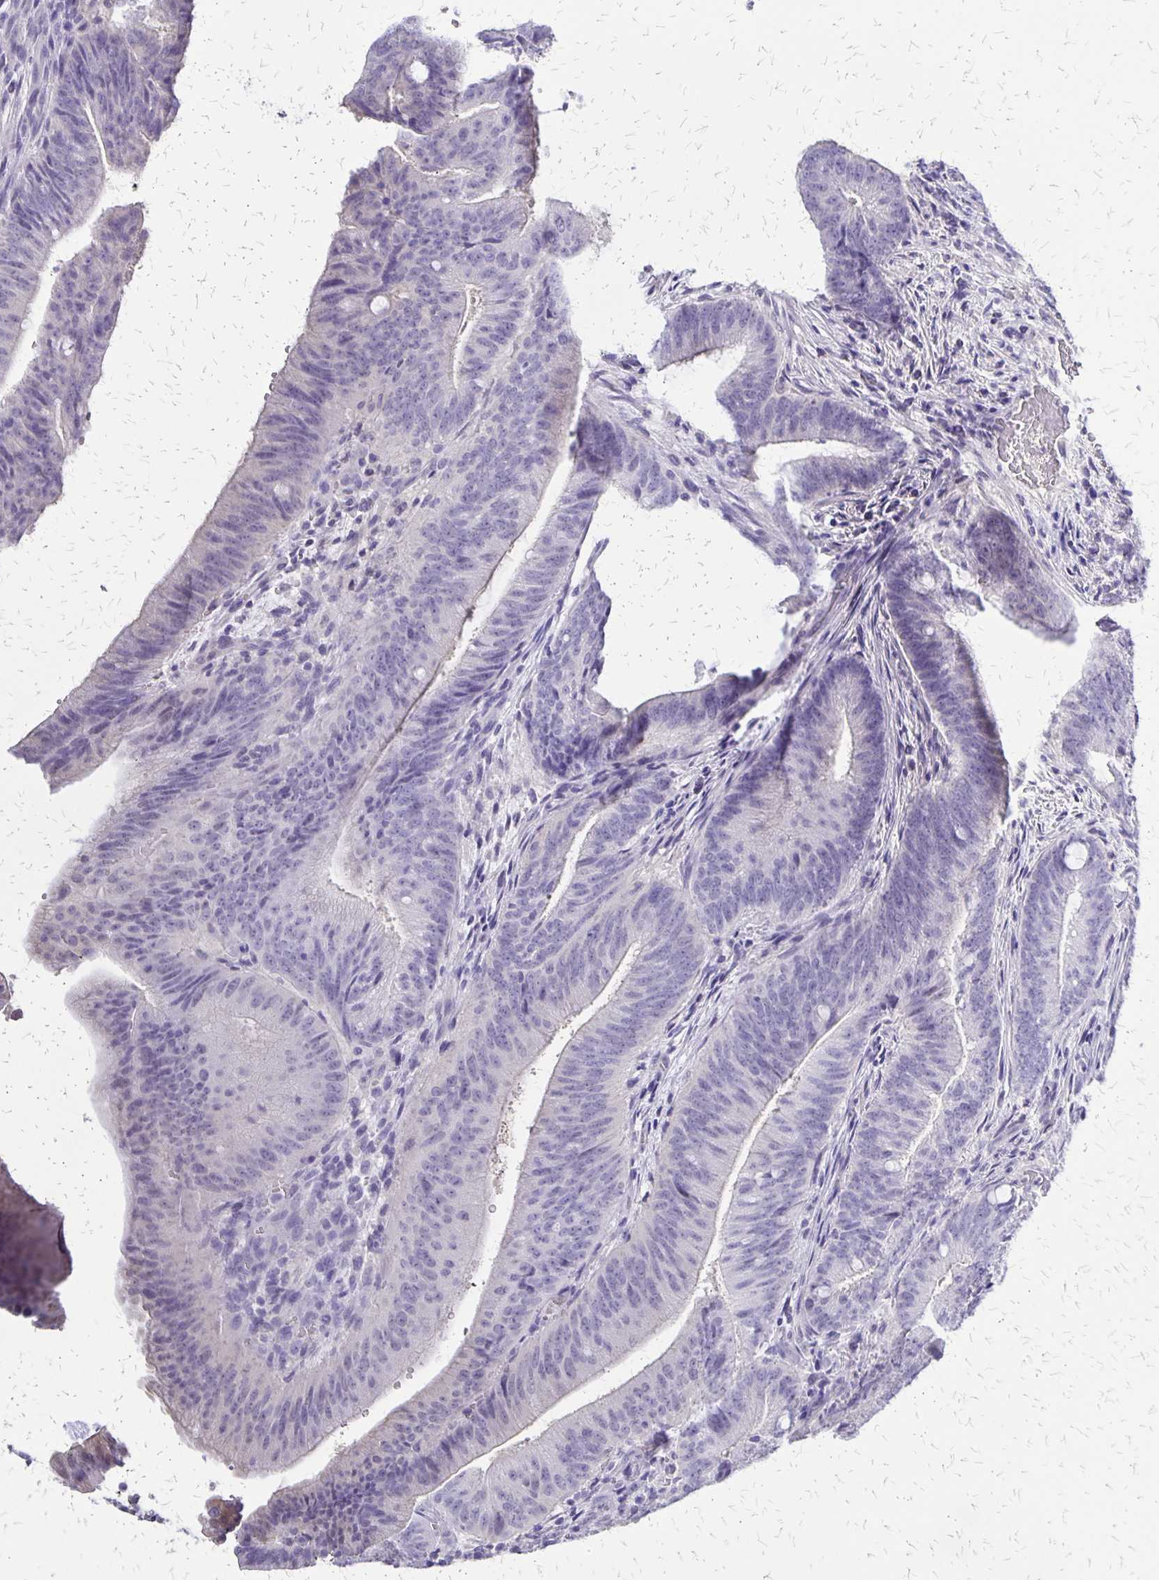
{"staining": {"intensity": "negative", "quantity": "none", "location": "none"}, "tissue": "colorectal cancer", "cell_type": "Tumor cells", "image_type": "cancer", "snomed": [{"axis": "morphology", "description": "Adenocarcinoma, NOS"}, {"axis": "topography", "description": "Colon"}], "caption": "High power microscopy image of an immunohistochemistry micrograph of colorectal cancer, revealing no significant staining in tumor cells.", "gene": "SI", "patient": {"sex": "female", "age": 43}}